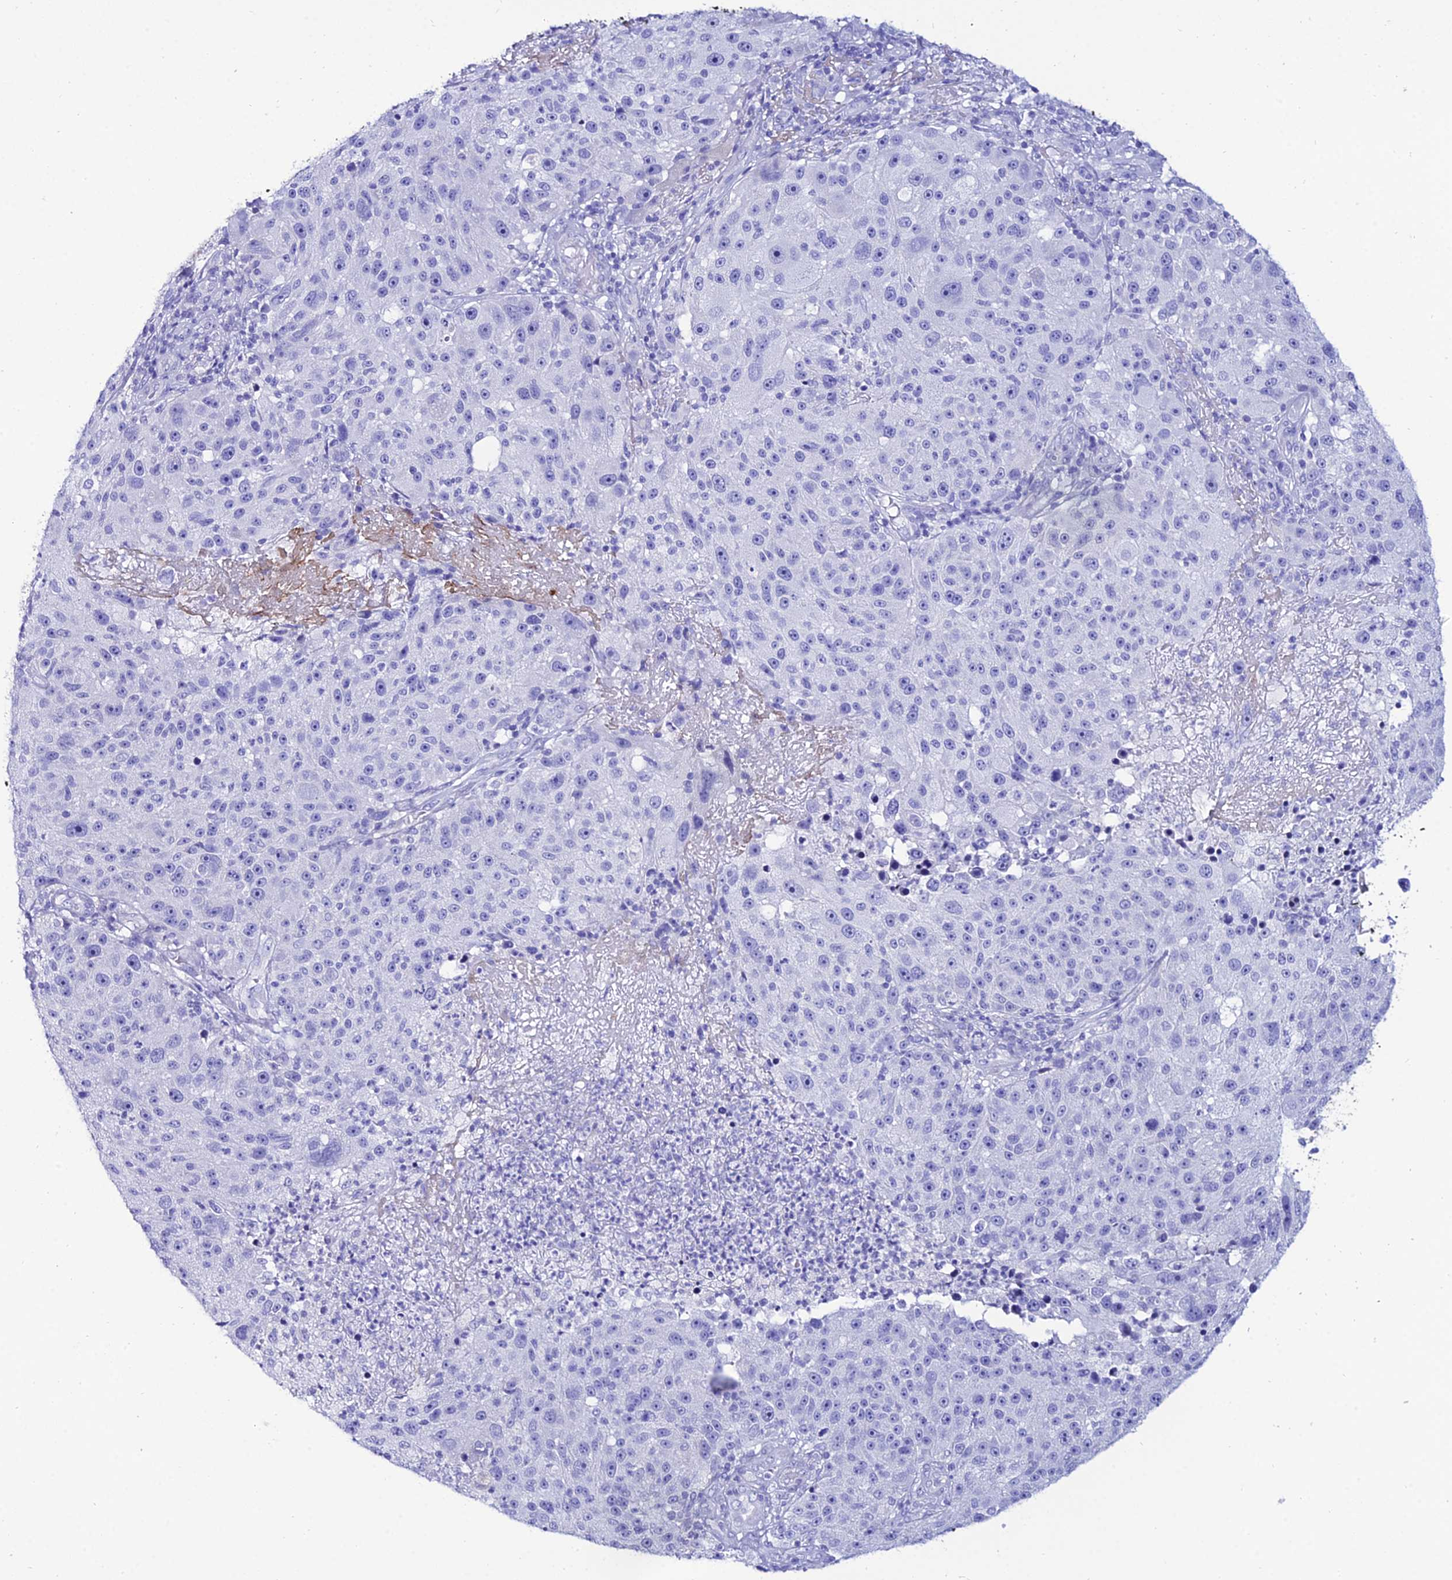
{"staining": {"intensity": "negative", "quantity": "none", "location": "none"}, "tissue": "melanoma", "cell_type": "Tumor cells", "image_type": "cancer", "snomed": [{"axis": "morphology", "description": "Malignant melanoma, NOS"}, {"axis": "topography", "description": "Skin"}], "caption": "A high-resolution histopathology image shows IHC staining of malignant melanoma, which displays no significant staining in tumor cells.", "gene": "OR4D5", "patient": {"sex": "male", "age": 53}}